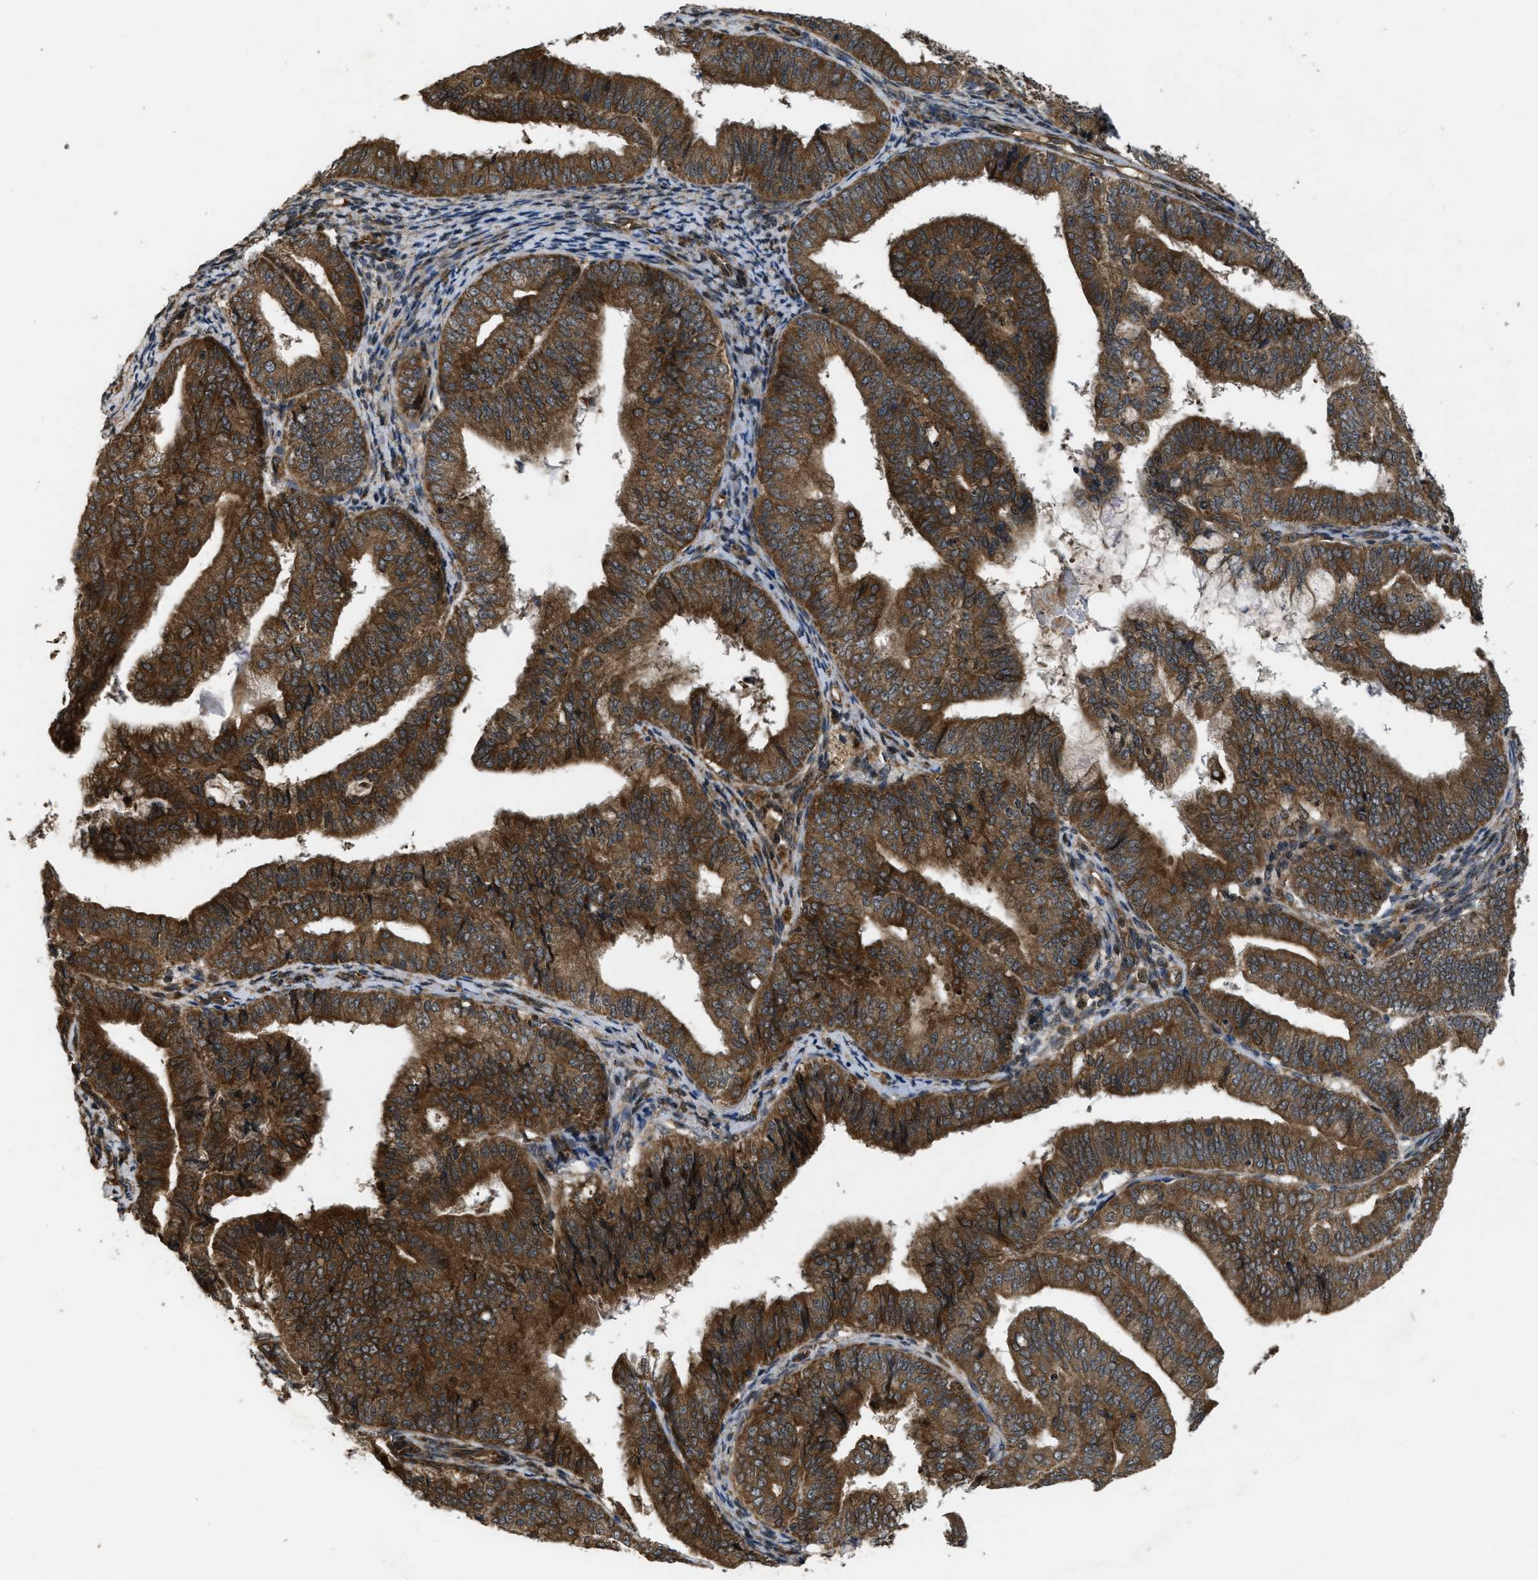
{"staining": {"intensity": "strong", "quantity": ">75%", "location": "cytoplasmic/membranous"}, "tissue": "endometrial cancer", "cell_type": "Tumor cells", "image_type": "cancer", "snomed": [{"axis": "morphology", "description": "Adenocarcinoma, NOS"}, {"axis": "topography", "description": "Endometrium"}], "caption": "Immunohistochemistry (IHC) of human adenocarcinoma (endometrial) exhibits high levels of strong cytoplasmic/membranous positivity in approximately >75% of tumor cells. The staining was performed using DAB, with brown indicating positive protein expression. Nuclei are stained blue with hematoxylin.", "gene": "SPTLC1", "patient": {"sex": "female", "age": 63}}